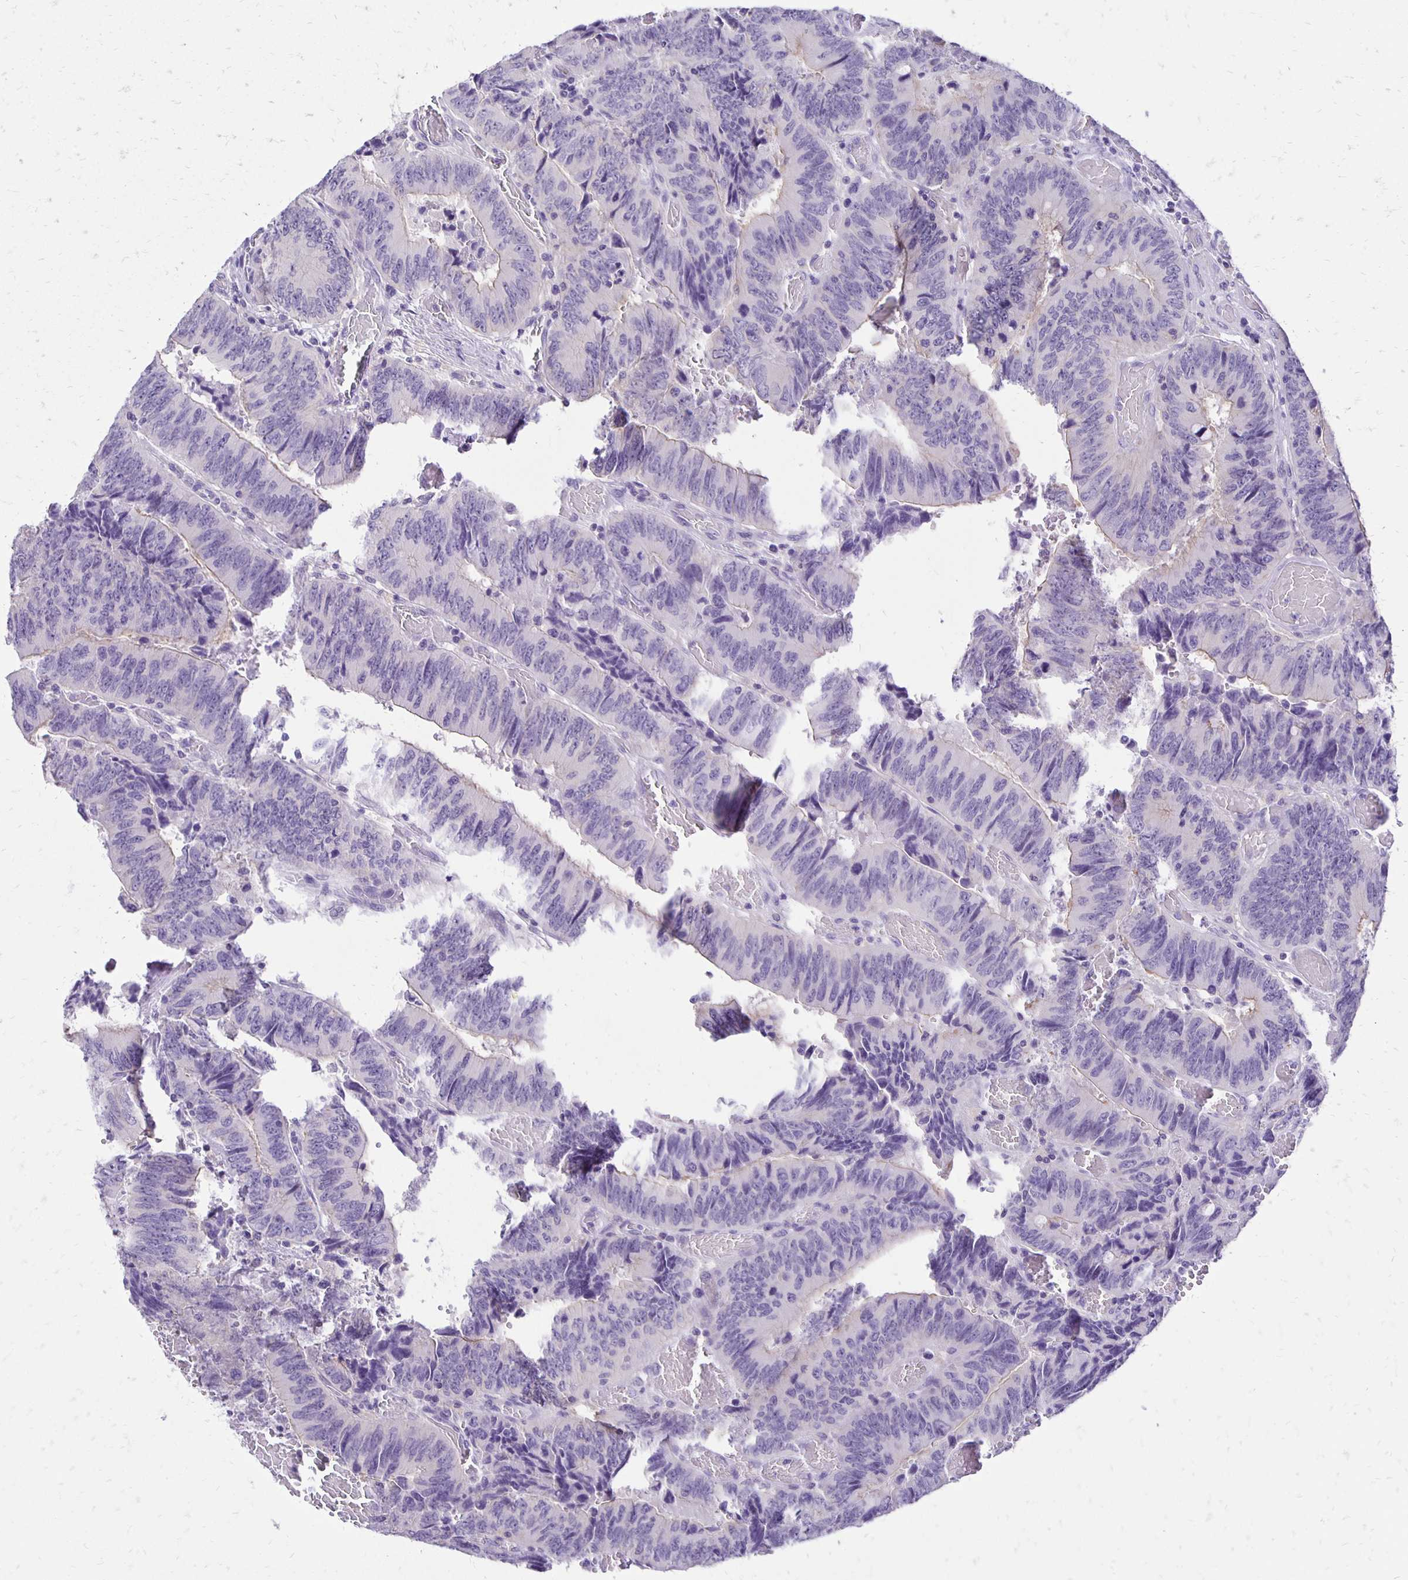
{"staining": {"intensity": "negative", "quantity": "none", "location": "none"}, "tissue": "colorectal cancer", "cell_type": "Tumor cells", "image_type": "cancer", "snomed": [{"axis": "morphology", "description": "Adenocarcinoma, NOS"}, {"axis": "topography", "description": "Colon"}], "caption": "This is an immunohistochemistry photomicrograph of human adenocarcinoma (colorectal). There is no positivity in tumor cells.", "gene": "ANKRD45", "patient": {"sex": "female", "age": 84}}